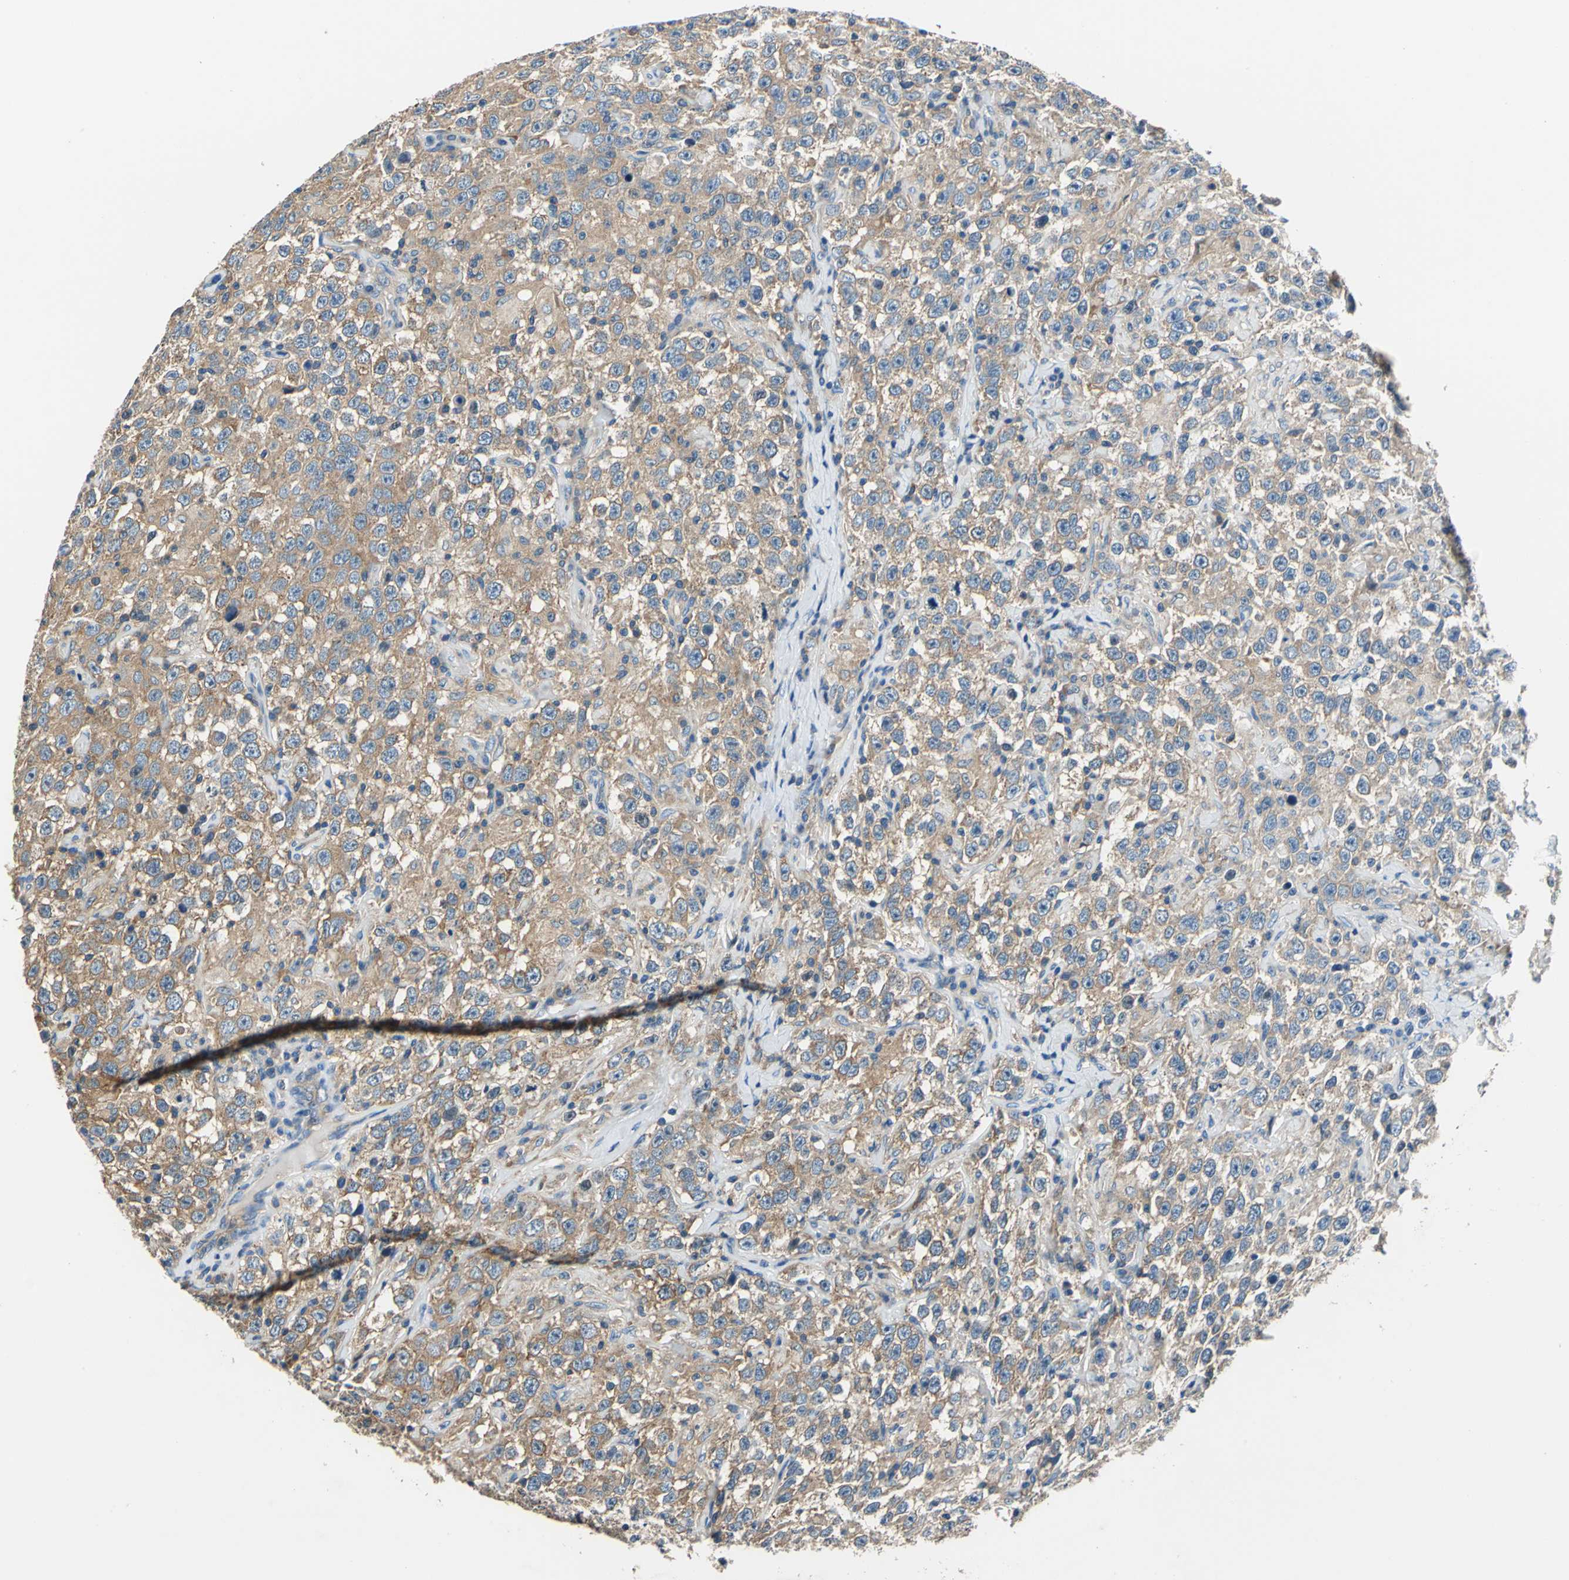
{"staining": {"intensity": "moderate", "quantity": ">75%", "location": "cytoplasmic/membranous"}, "tissue": "testis cancer", "cell_type": "Tumor cells", "image_type": "cancer", "snomed": [{"axis": "morphology", "description": "Seminoma, NOS"}, {"axis": "topography", "description": "Testis"}], "caption": "Immunohistochemical staining of human testis seminoma shows medium levels of moderate cytoplasmic/membranous protein staining in about >75% of tumor cells. (brown staining indicates protein expression, while blue staining denotes nuclei).", "gene": "DDX3Y", "patient": {"sex": "male", "age": 41}}